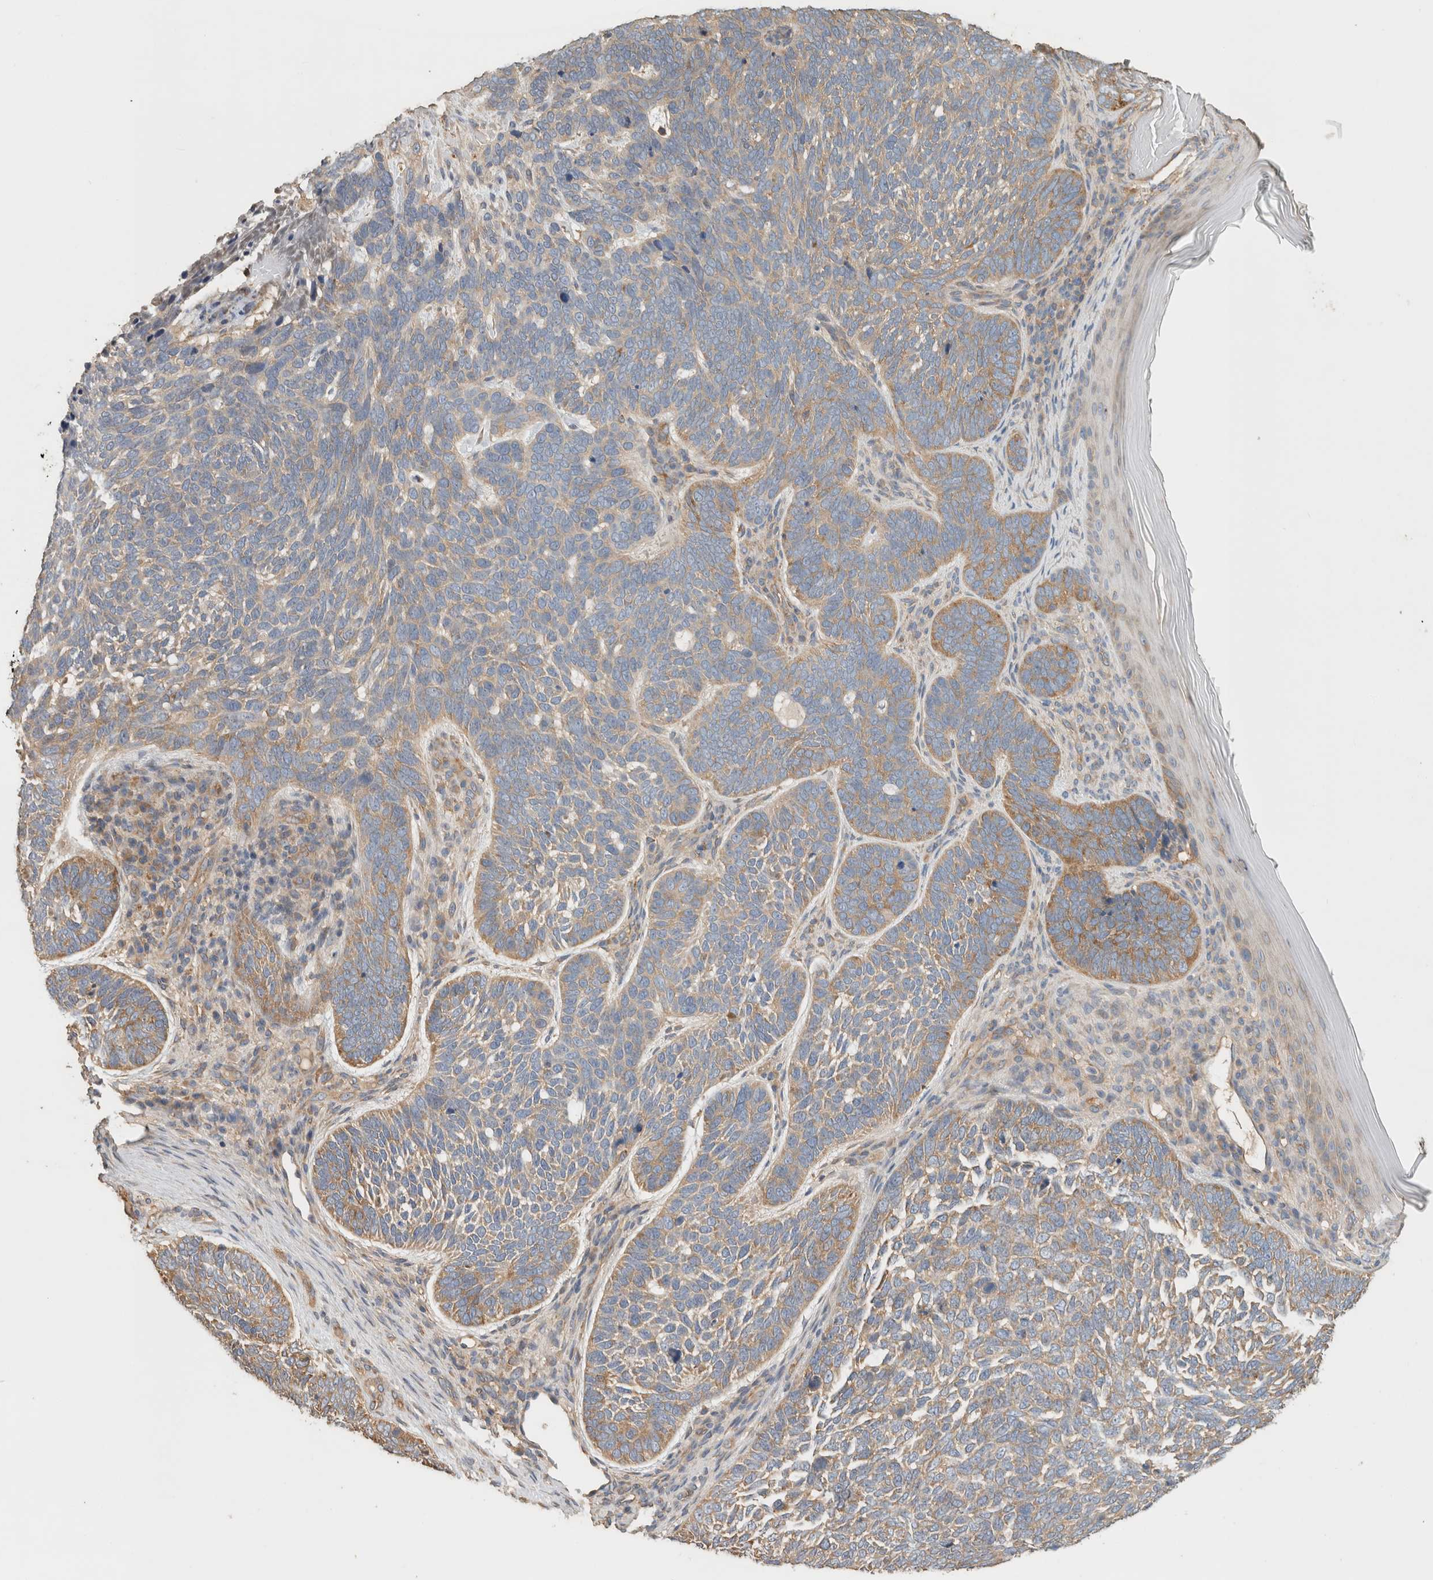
{"staining": {"intensity": "moderate", "quantity": ">75%", "location": "cytoplasmic/membranous"}, "tissue": "skin cancer", "cell_type": "Tumor cells", "image_type": "cancer", "snomed": [{"axis": "morphology", "description": "Basal cell carcinoma"}, {"axis": "topography", "description": "Skin"}], "caption": "Skin basal cell carcinoma tissue demonstrates moderate cytoplasmic/membranous staining in about >75% of tumor cells", "gene": "EIF4G3", "patient": {"sex": "female", "age": 85}}